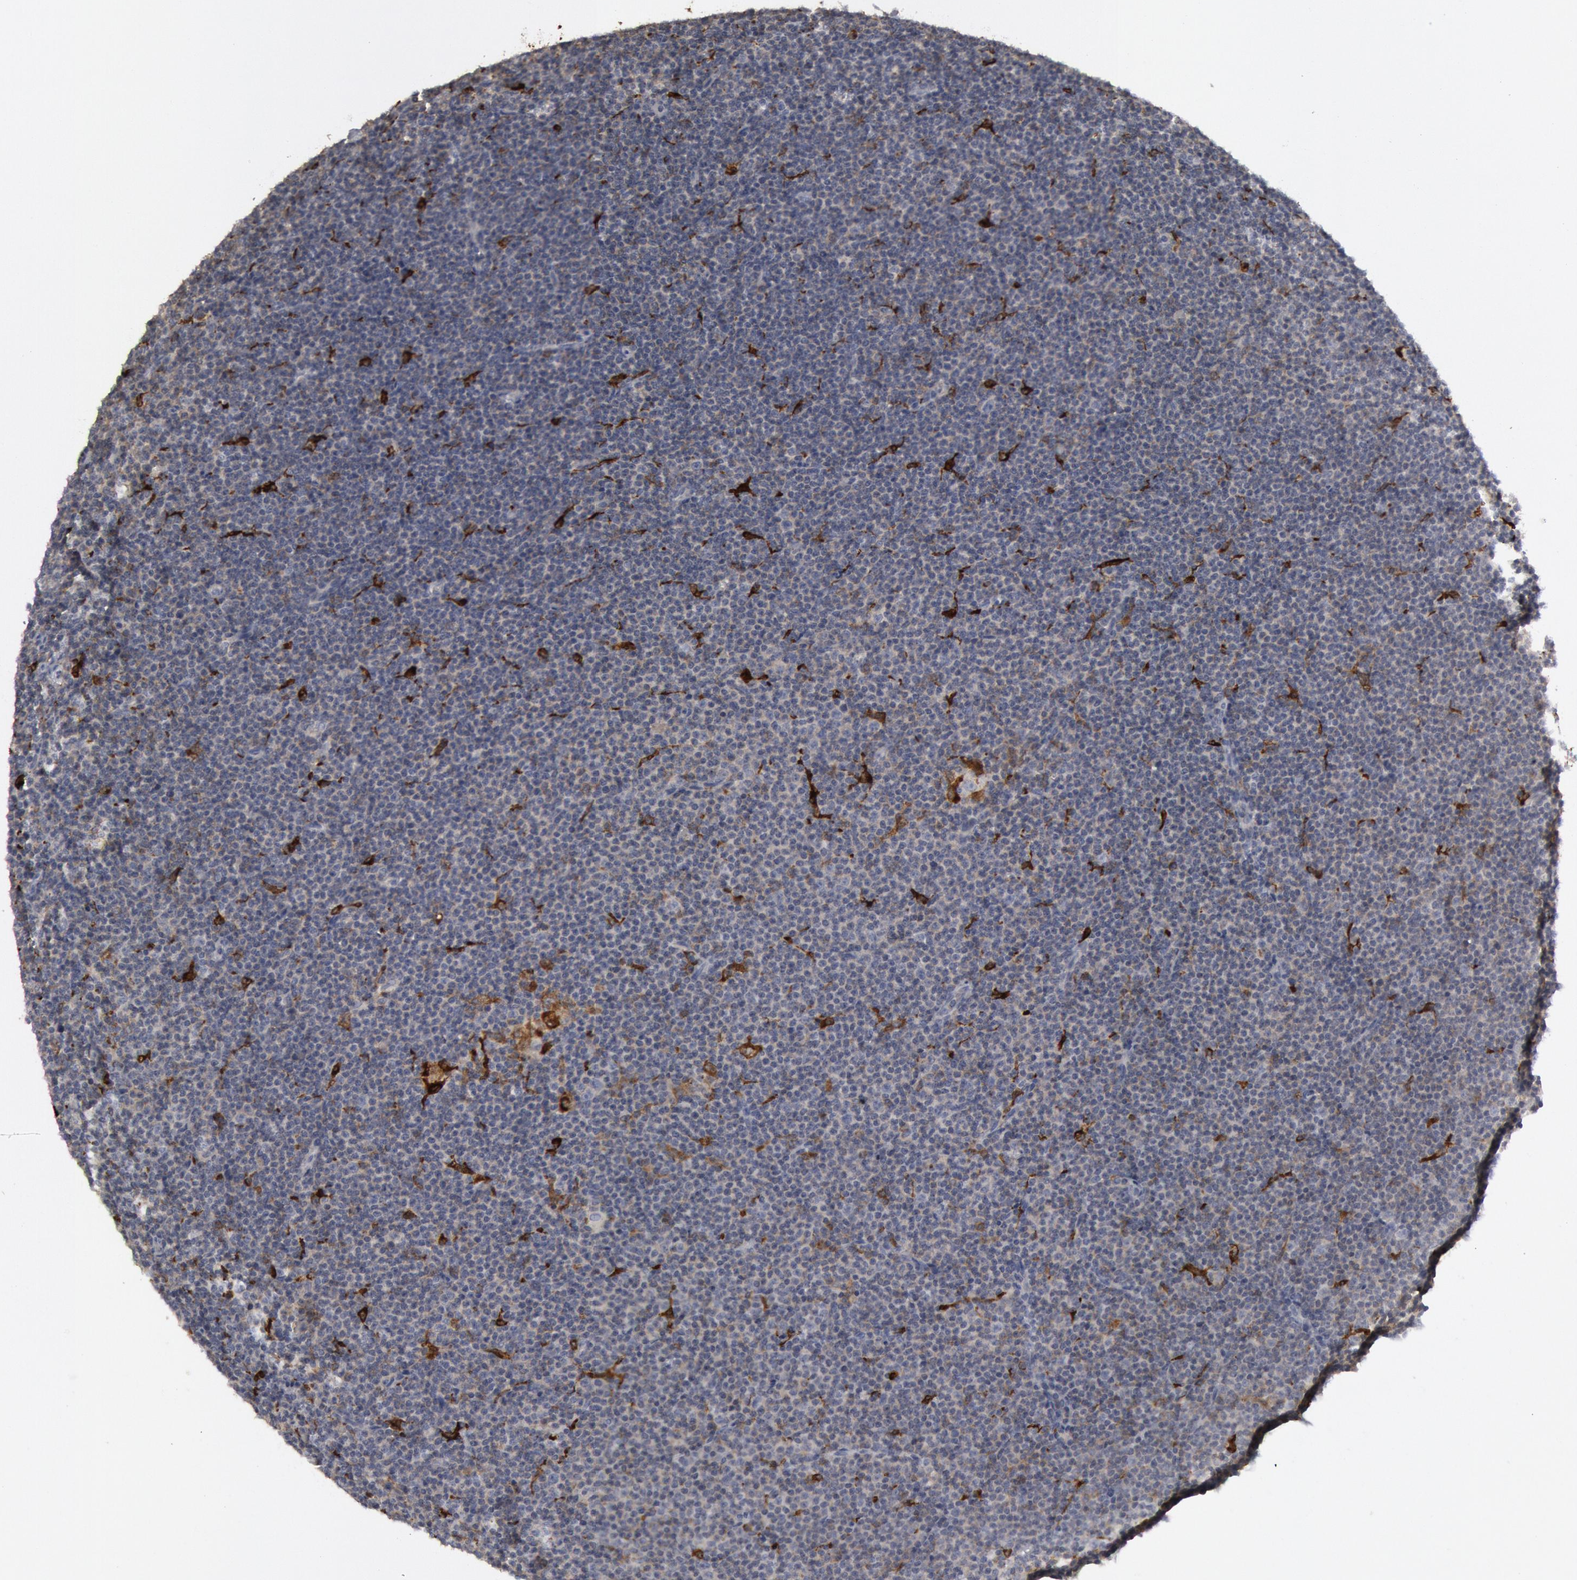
{"staining": {"intensity": "negative", "quantity": "none", "location": "none"}, "tissue": "lymphoma", "cell_type": "Tumor cells", "image_type": "cancer", "snomed": [{"axis": "morphology", "description": "Malignant lymphoma, non-Hodgkin's type, Low grade"}, {"axis": "topography", "description": "Lymph node"}], "caption": "Tumor cells are negative for protein expression in human lymphoma.", "gene": "C1QC", "patient": {"sex": "female", "age": 69}}